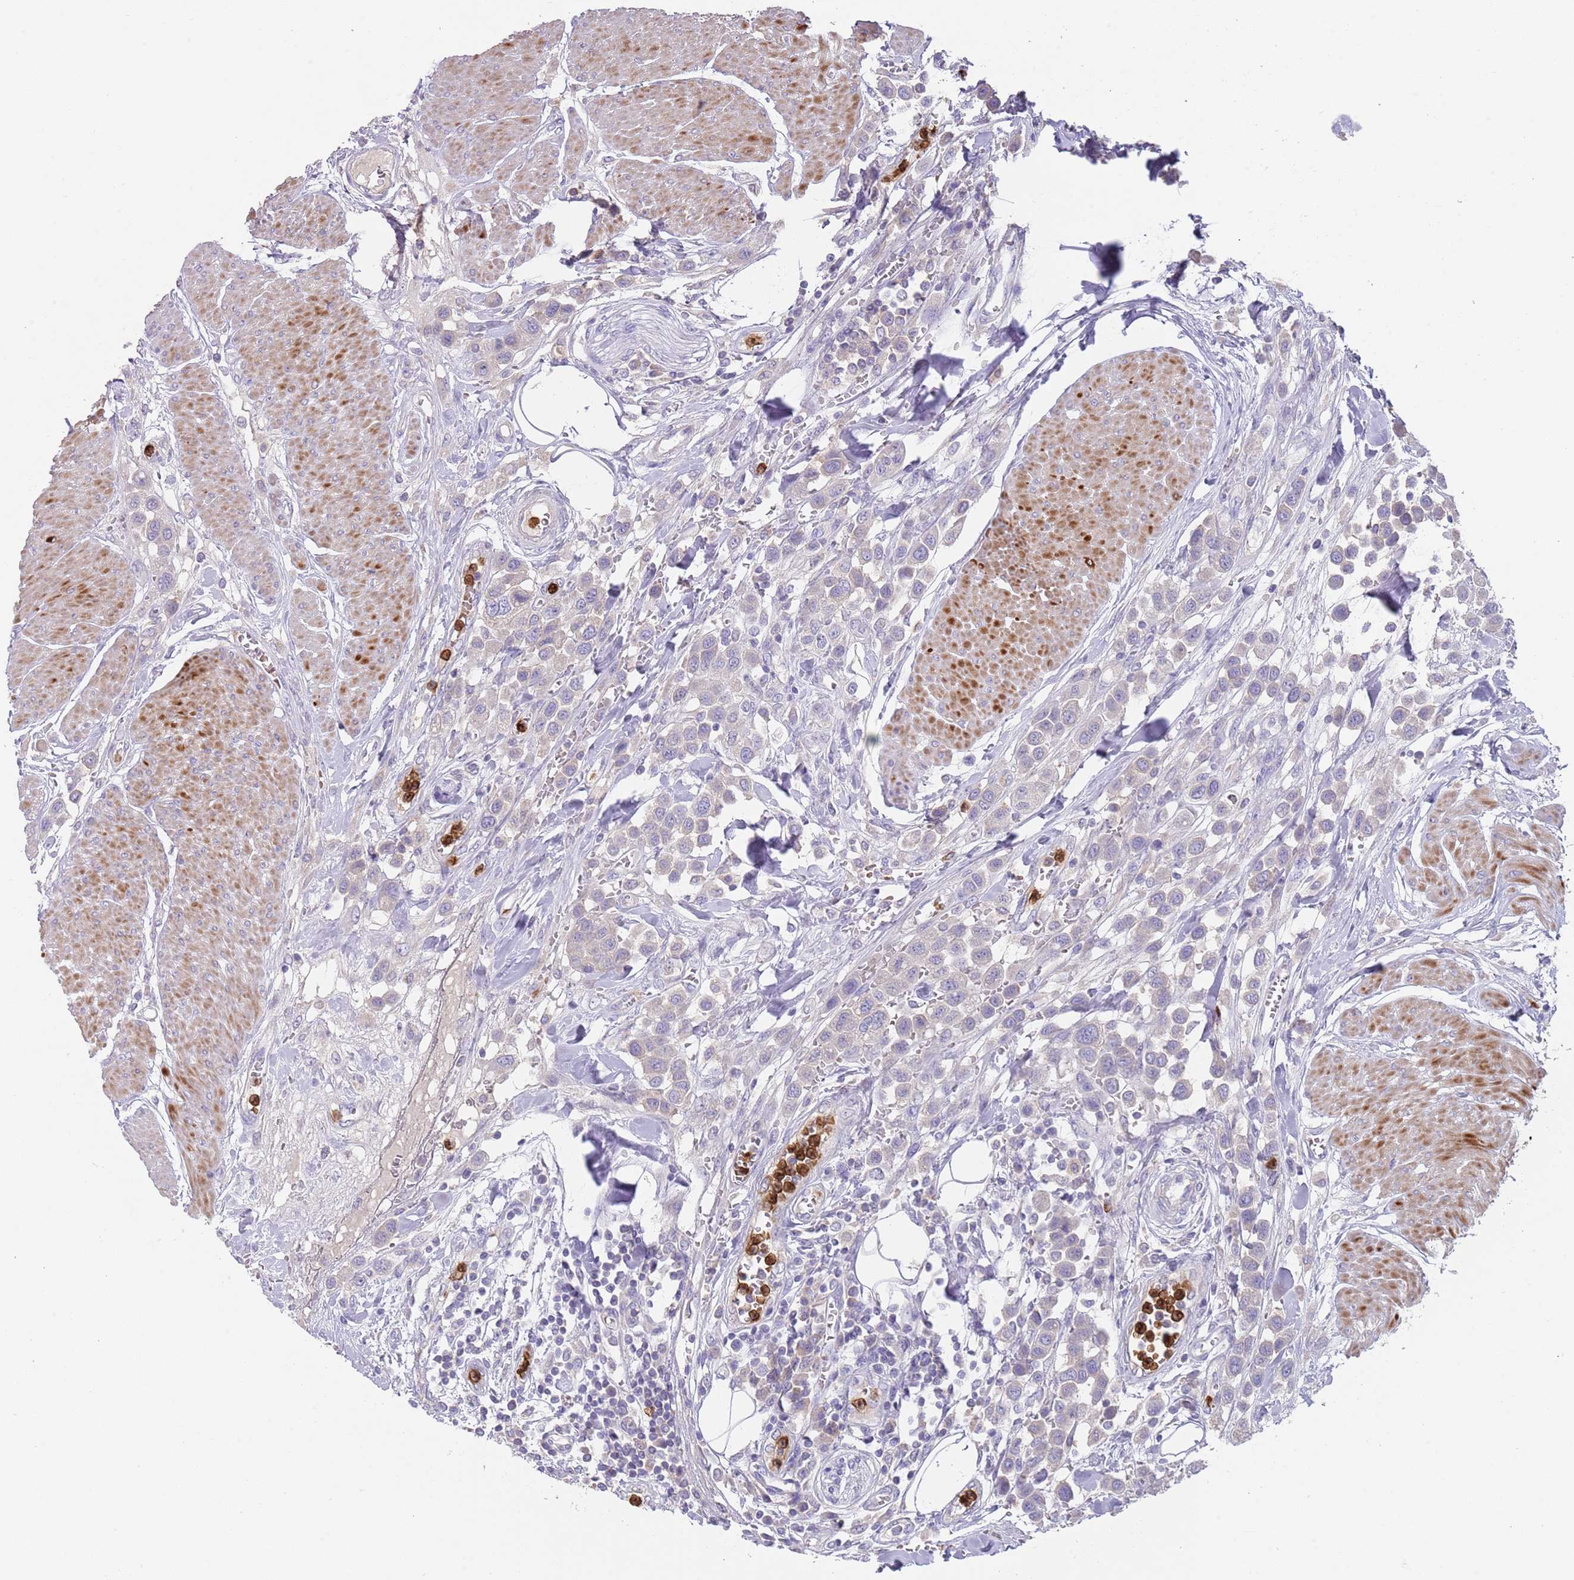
{"staining": {"intensity": "negative", "quantity": "none", "location": "none"}, "tissue": "urothelial cancer", "cell_type": "Tumor cells", "image_type": "cancer", "snomed": [{"axis": "morphology", "description": "Urothelial carcinoma, High grade"}, {"axis": "topography", "description": "Urinary bladder"}], "caption": "High-grade urothelial carcinoma was stained to show a protein in brown. There is no significant staining in tumor cells.", "gene": "TMEM251", "patient": {"sex": "male", "age": 50}}